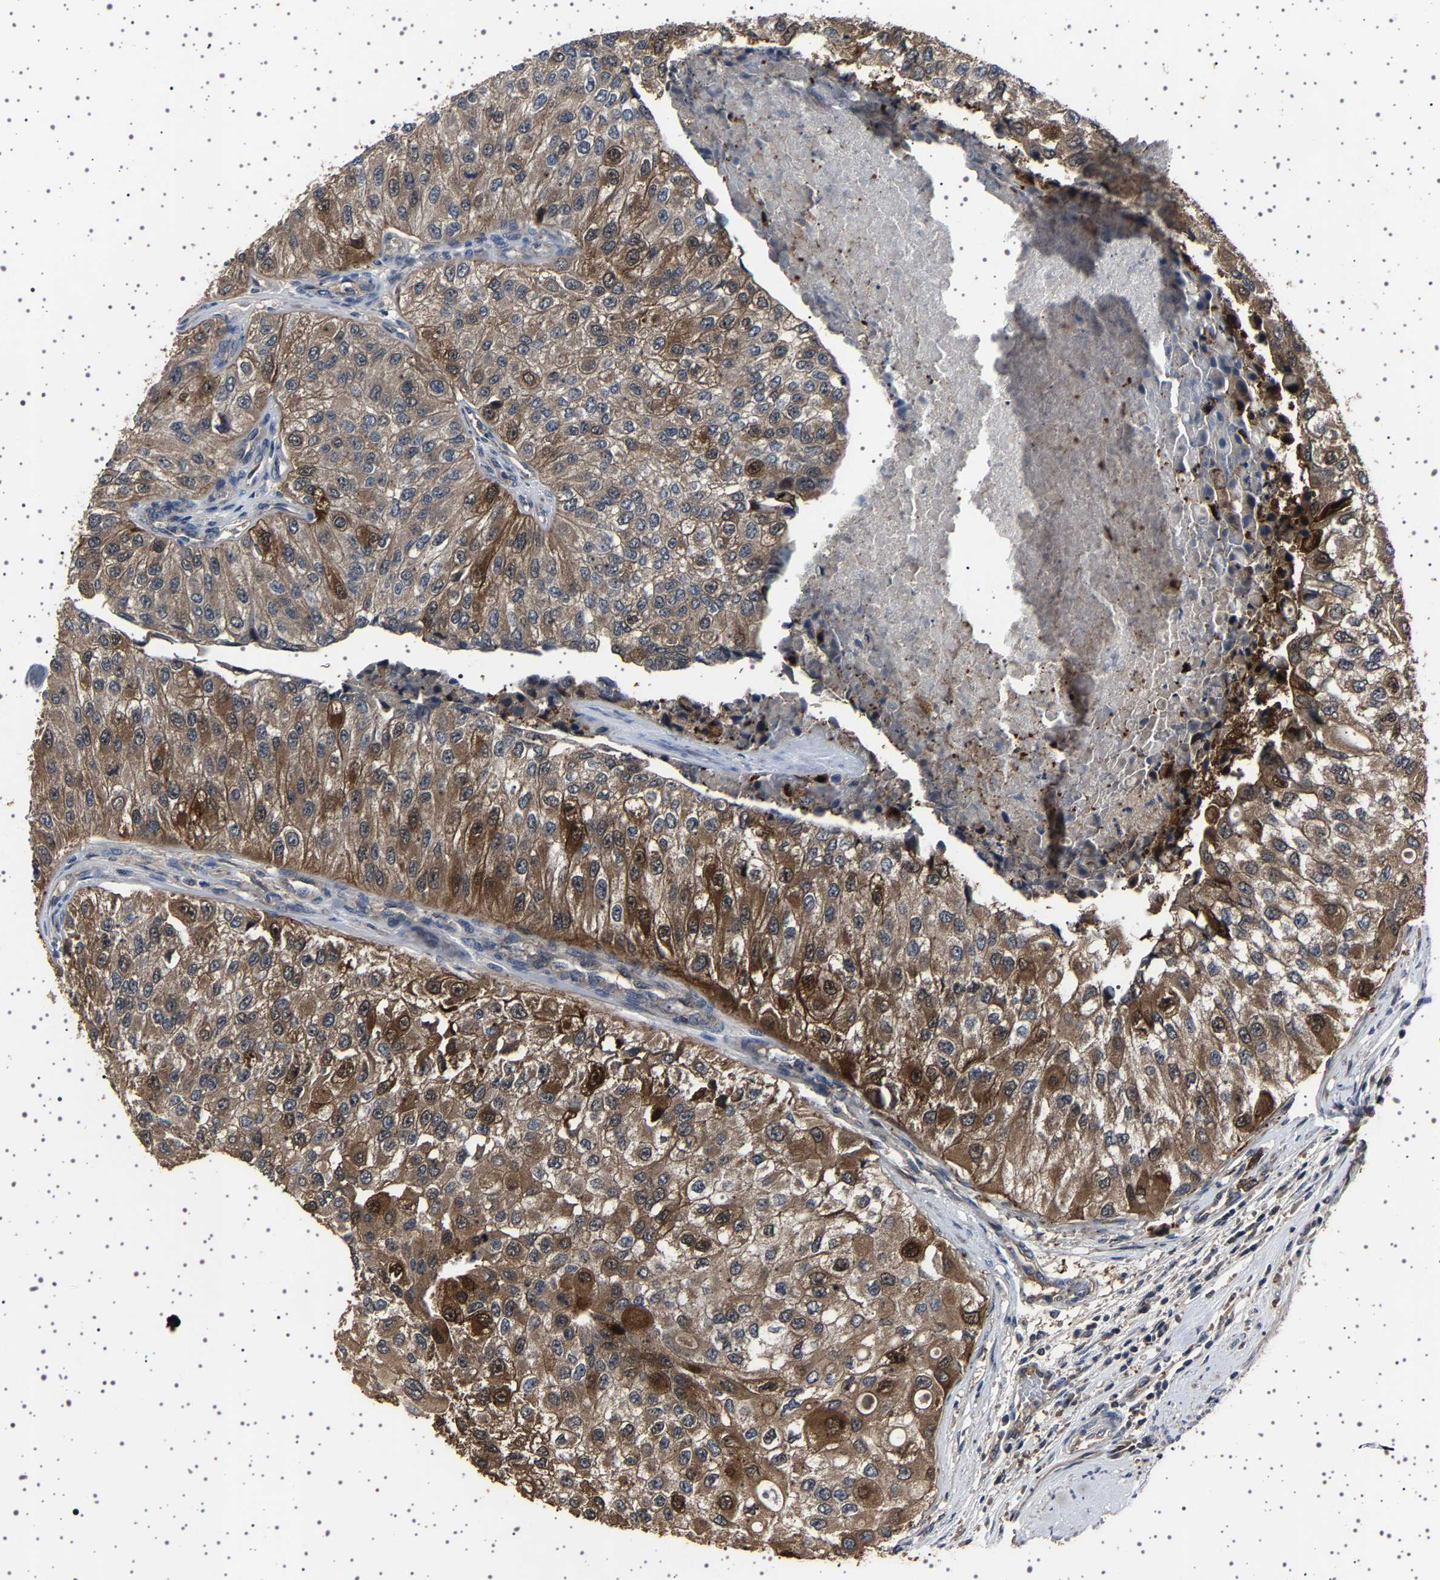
{"staining": {"intensity": "moderate", "quantity": ">75%", "location": "cytoplasmic/membranous"}, "tissue": "urothelial cancer", "cell_type": "Tumor cells", "image_type": "cancer", "snomed": [{"axis": "morphology", "description": "Urothelial carcinoma, High grade"}, {"axis": "topography", "description": "Kidney"}, {"axis": "topography", "description": "Urinary bladder"}], "caption": "Brown immunohistochemical staining in human urothelial carcinoma (high-grade) displays moderate cytoplasmic/membranous expression in approximately >75% of tumor cells.", "gene": "NCKAP1", "patient": {"sex": "male", "age": 77}}